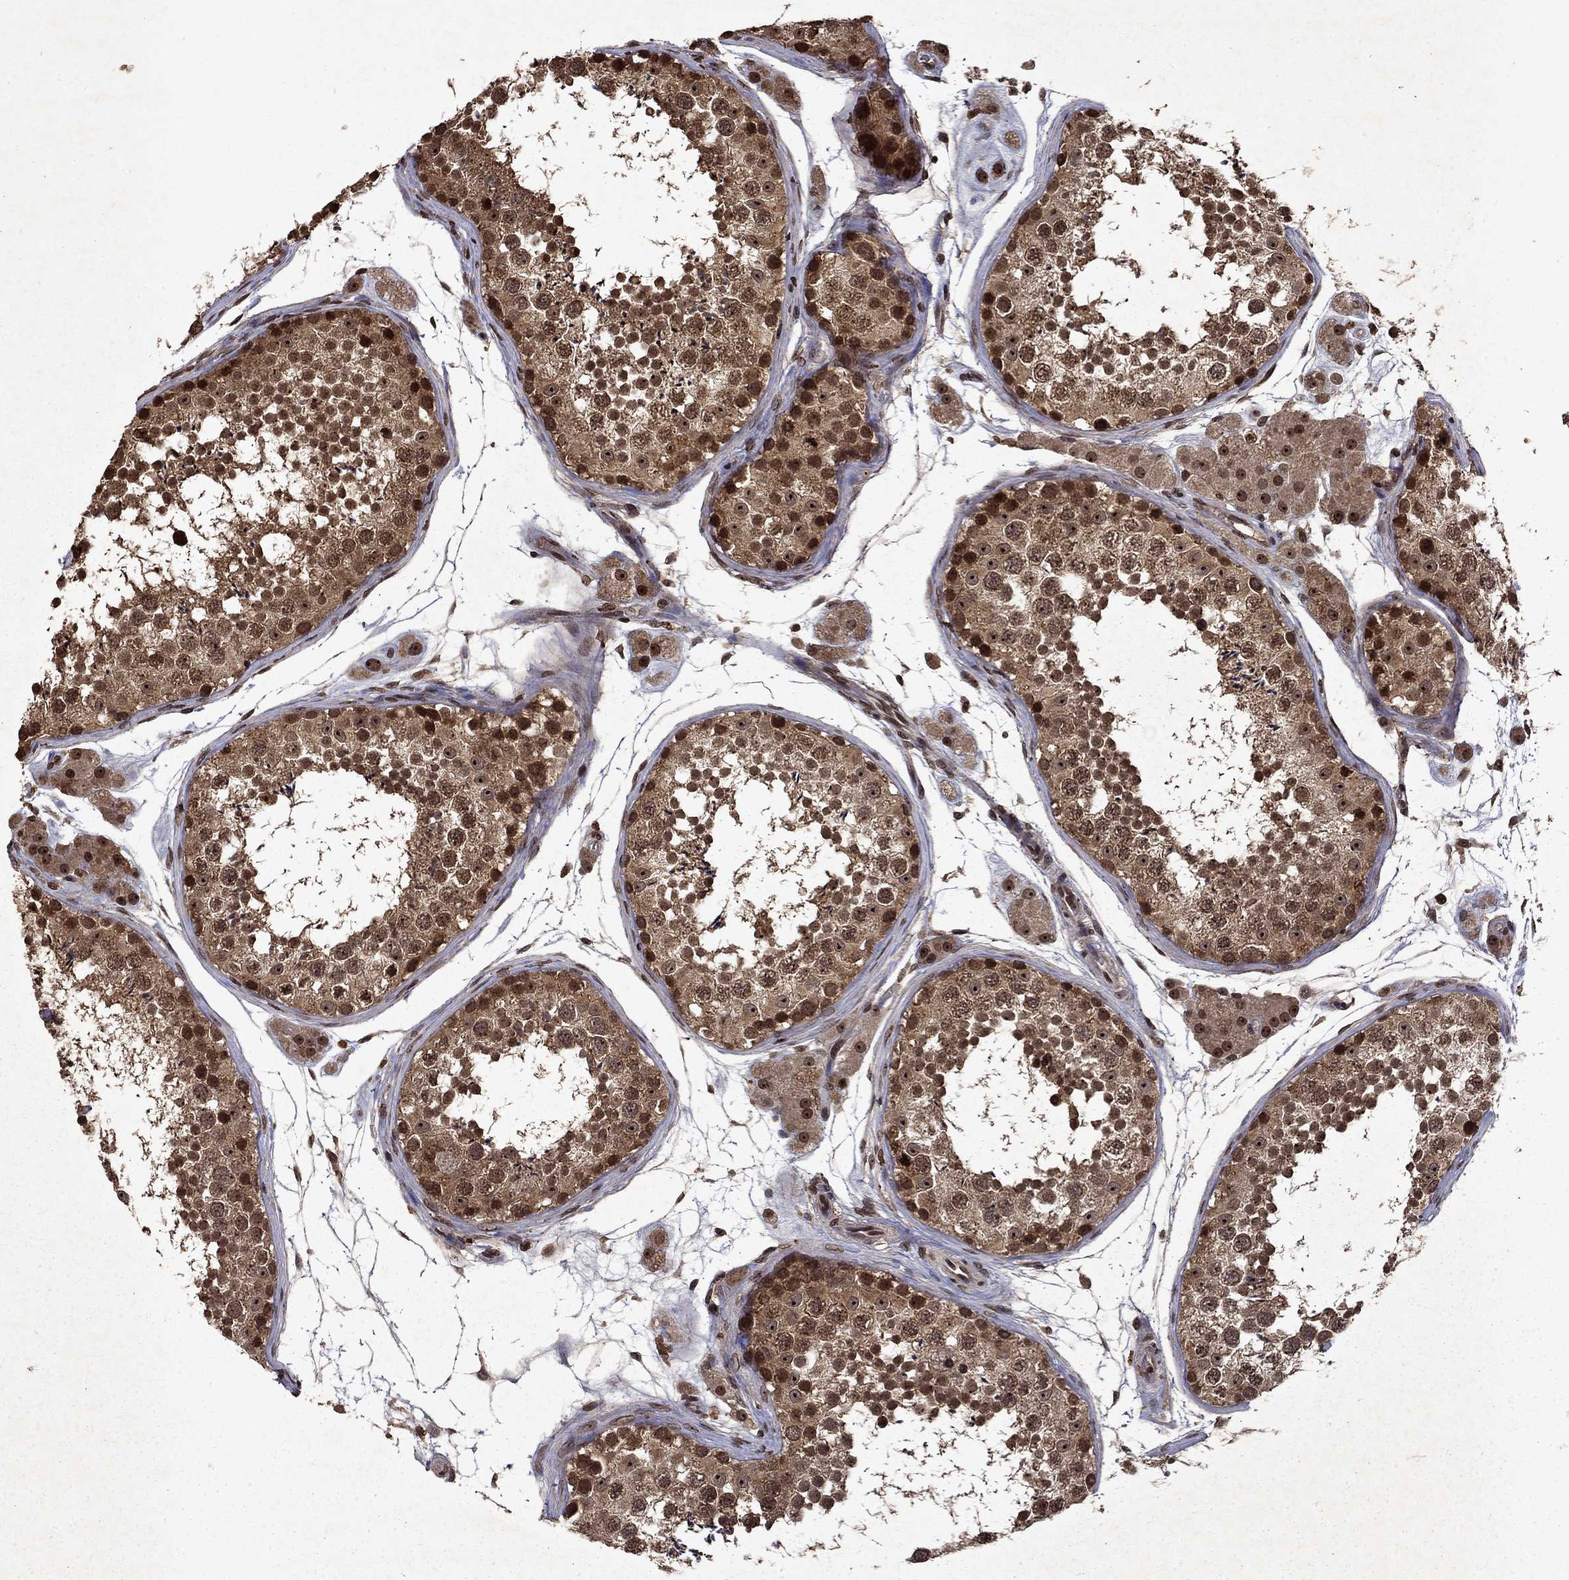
{"staining": {"intensity": "moderate", "quantity": "25%-75%", "location": "cytoplasmic/membranous,nuclear"}, "tissue": "testis", "cell_type": "Cells in seminiferous ducts", "image_type": "normal", "snomed": [{"axis": "morphology", "description": "Normal tissue, NOS"}, {"axis": "topography", "description": "Testis"}], "caption": "Protein expression analysis of unremarkable testis shows moderate cytoplasmic/membranous,nuclear expression in about 25%-75% of cells in seminiferous ducts. (IHC, brightfield microscopy, high magnification).", "gene": "PIN4", "patient": {"sex": "male", "age": 41}}